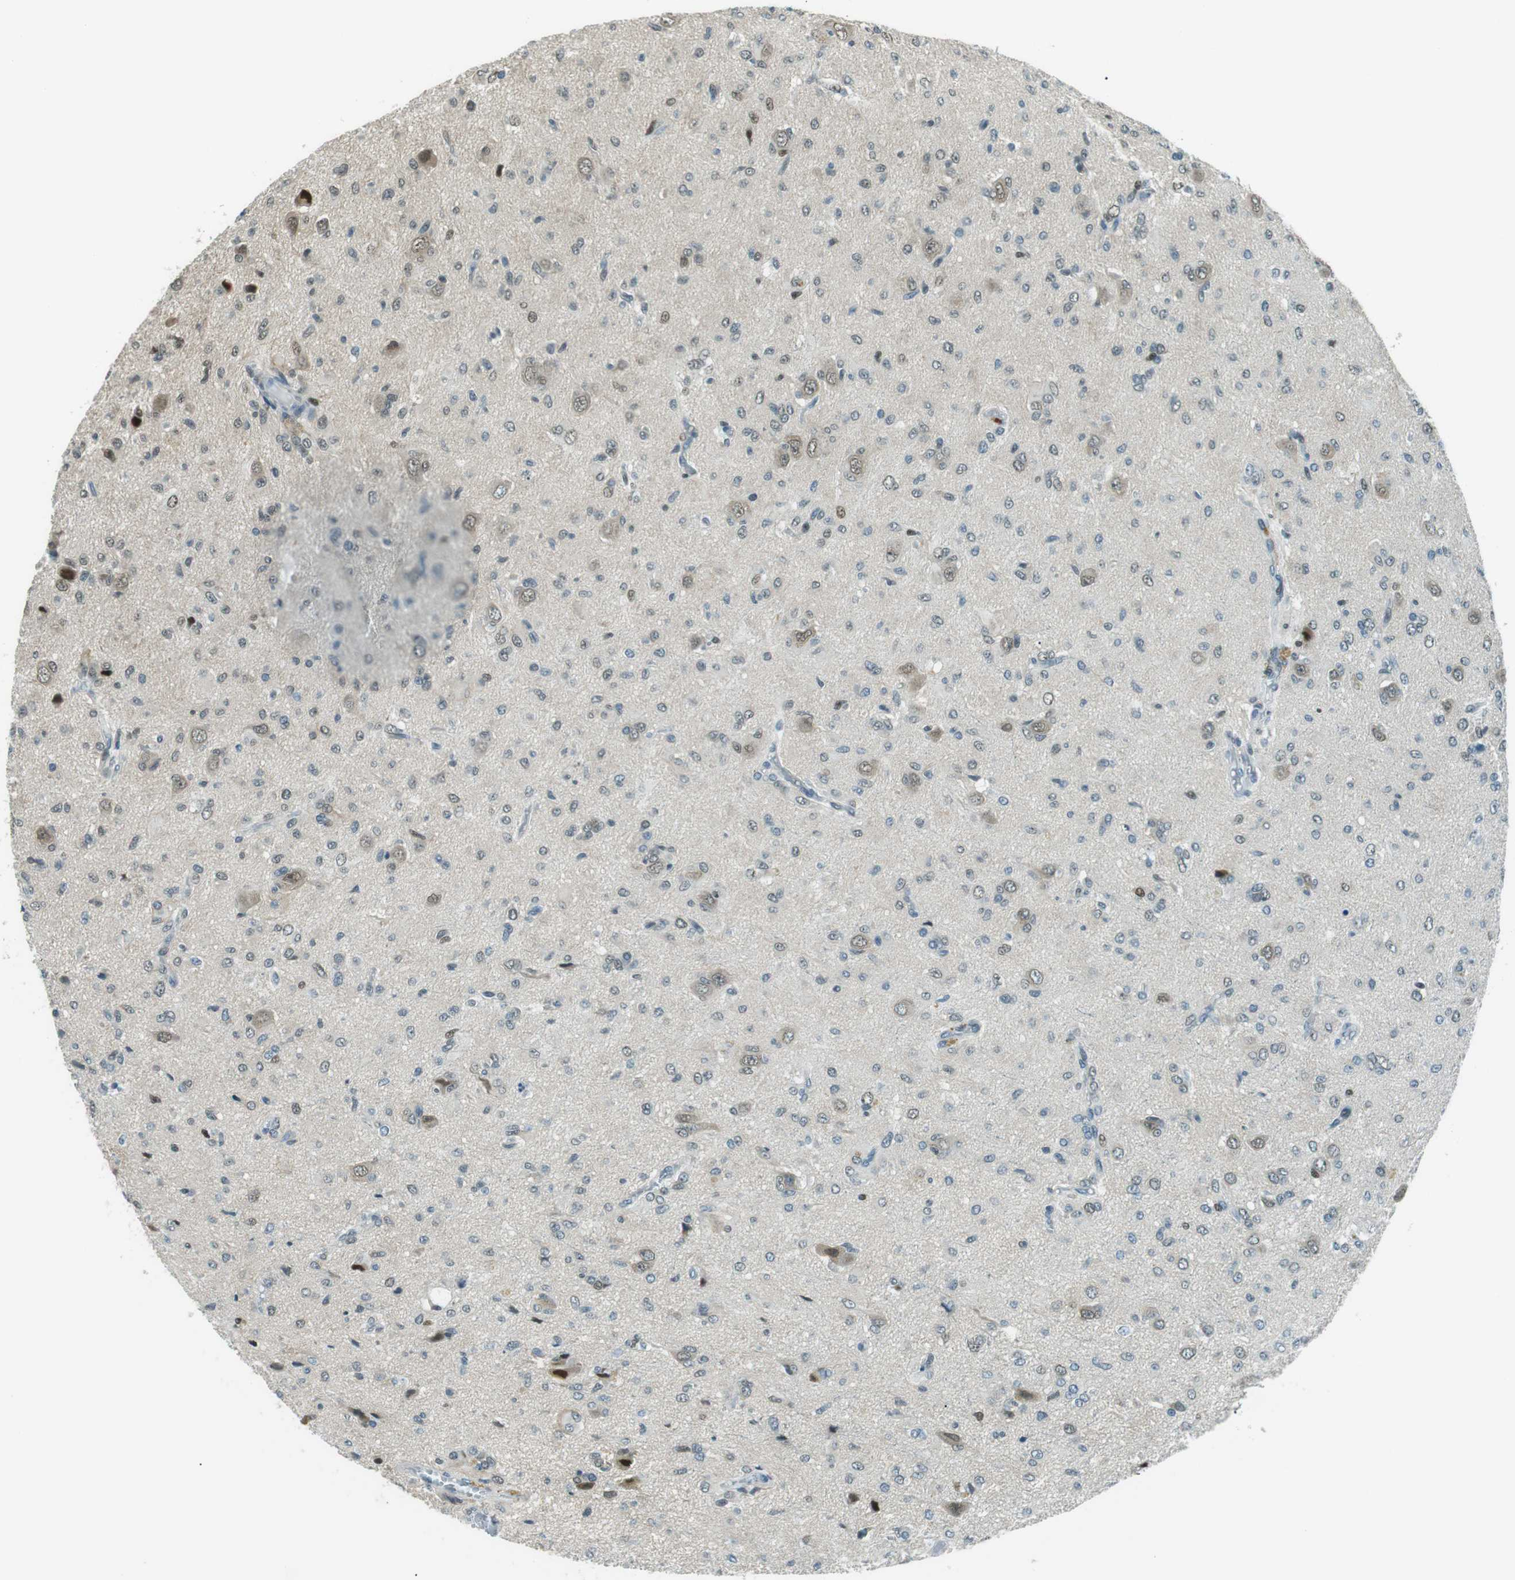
{"staining": {"intensity": "moderate", "quantity": "<25%", "location": "nuclear"}, "tissue": "glioma", "cell_type": "Tumor cells", "image_type": "cancer", "snomed": [{"axis": "morphology", "description": "Glioma, malignant, High grade"}, {"axis": "topography", "description": "Brain"}], "caption": "IHC (DAB) staining of high-grade glioma (malignant) shows moderate nuclear protein staining in approximately <25% of tumor cells. (IHC, brightfield microscopy, high magnification).", "gene": "PJA1", "patient": {"sex": "female", "age": 59}}